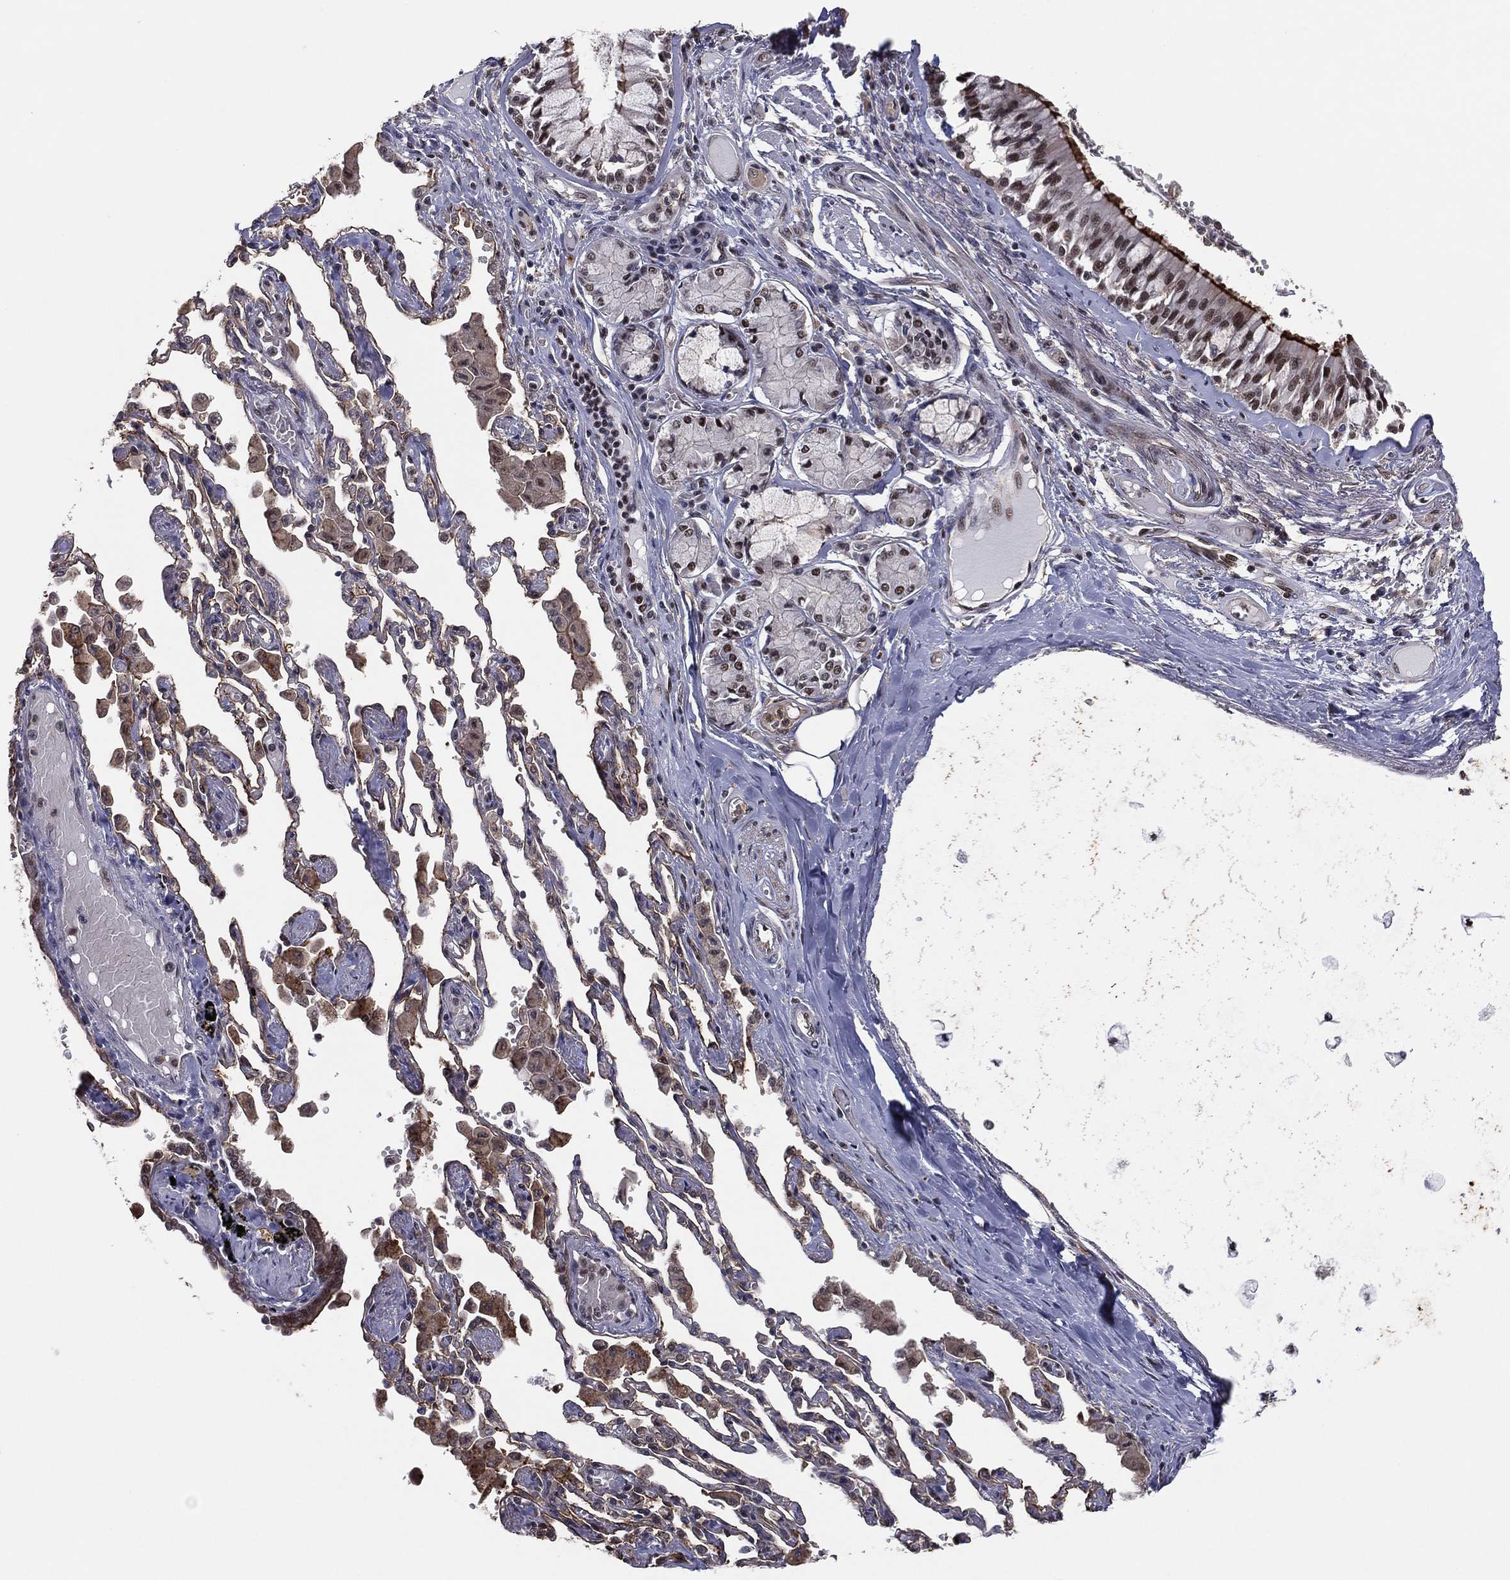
{"staining": {"intensity": "strong", "quantity": ">75%", "location": "cytoplasmic/membranous,nuclear"}, "tissue": "bronchus", "cell_type": "Respiratory epithelial cells", "image_type": "normal", "snomed": [{"axis": "morphology", "description": "Normal tissue, NOS"}, {"axis": "morphology", "description": "Squamous cell carcinoma, NOS"}, {"axis": "topography", "description": "Cartilage tissue"}, {"axis": "topography", "description": "Bronchus"}, {"axis": "topography", "description": "Lung"}], "caption": "Bronchus stained for a protein (brown) displays strong cytoplasmic/membranous,nuclear positive expression in approximately >75% of respiratory epithelial cells.", "gene": "GPALPP1", "patient": {"sex": "female", "age": 49}}